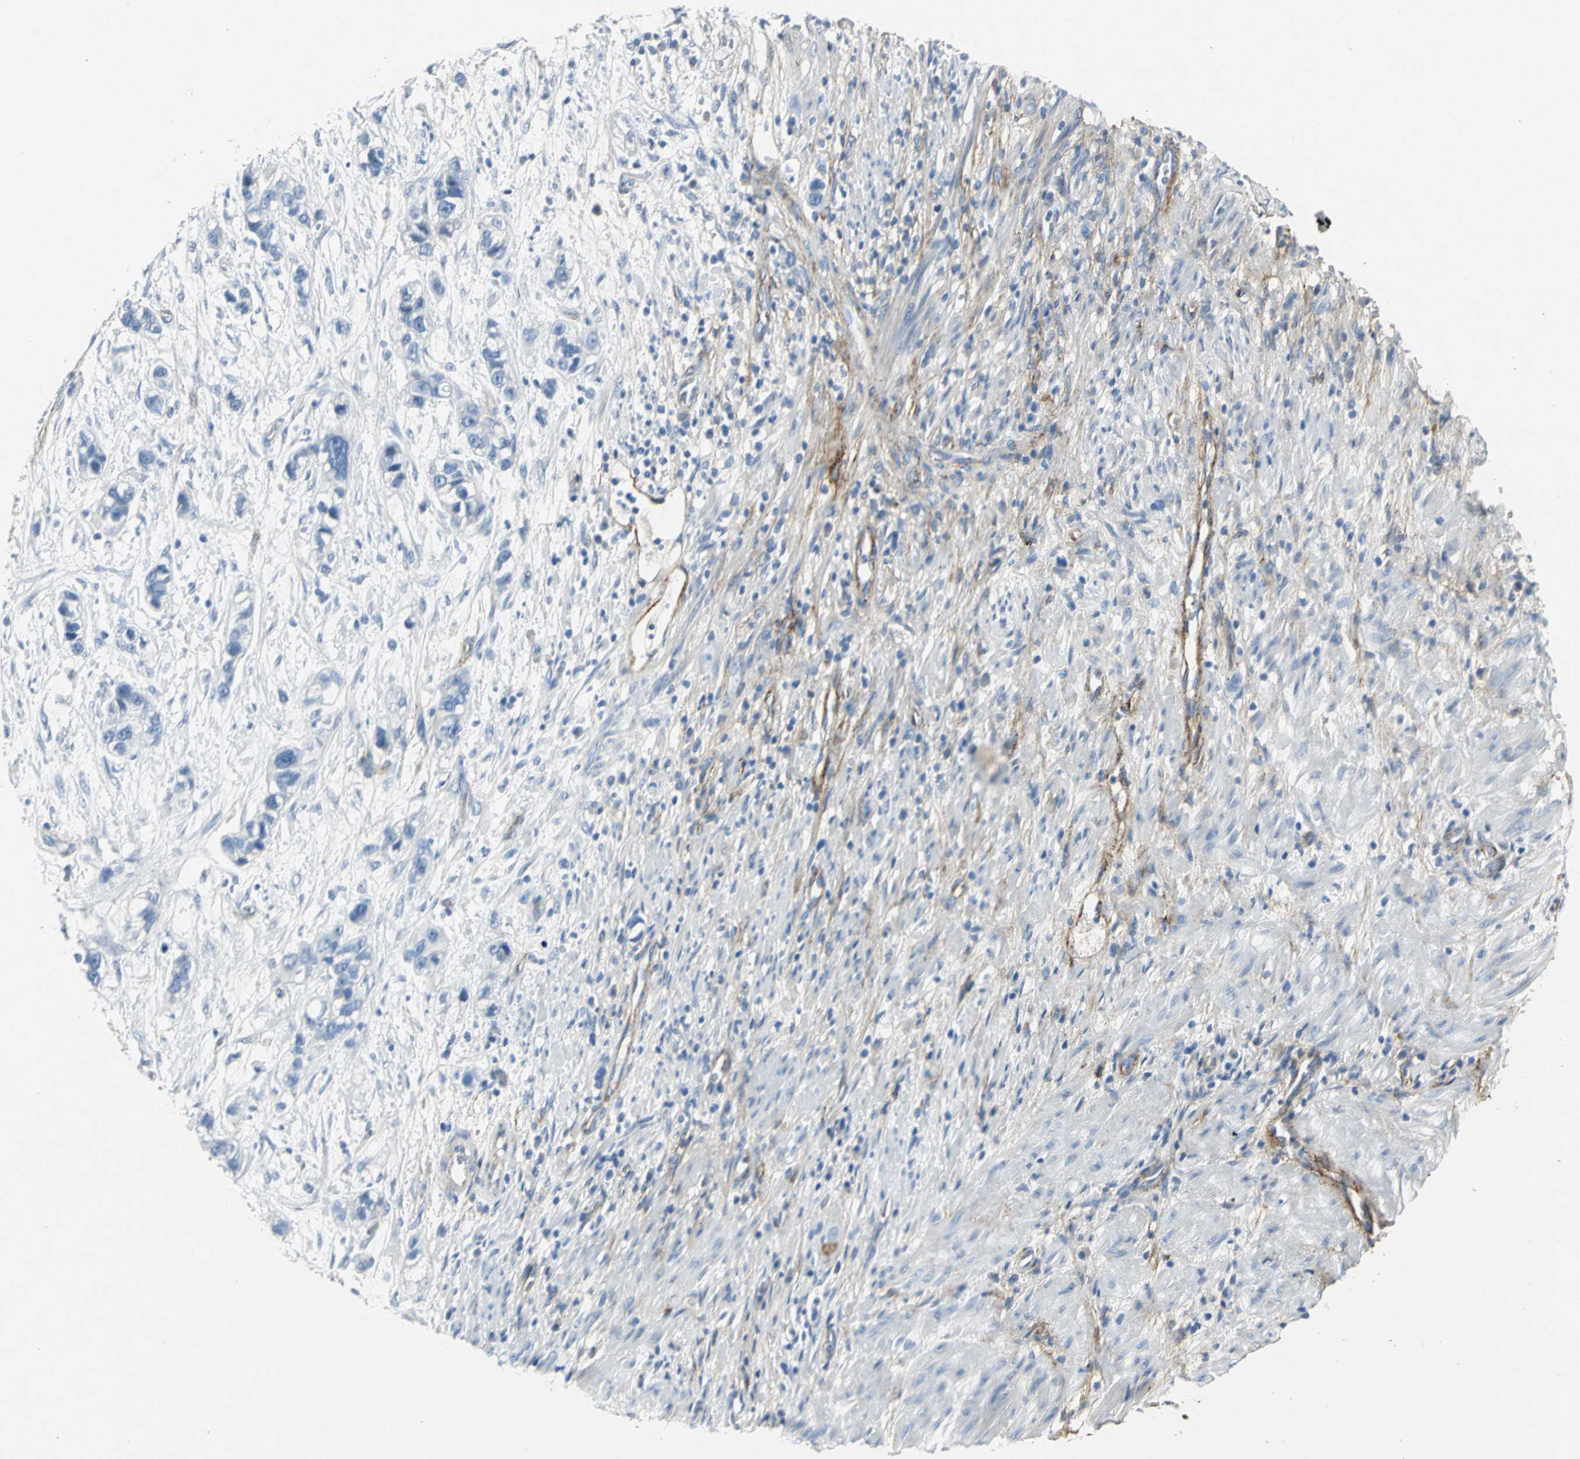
{"staining": {"intensity": "negative", "quantity": "none", "location": "none"}, "tissue": "stomach cancer", "cell_type": "Tumor cells", "image_type": "cancer", "snomed": [{"axis": "morphology", "description": "Adenocarcinoma, NOS"}, {"axis": "topography", "description": "Stomach, lower"}], "caption": "An immunohistochemistry (IHC) micrograph of stomach cancer is shown. There is no staining in tumor cells of stomach cancer. (Brightfield microscopy of DAB (3,3'-diaminobenzidine) IHC at high magnification).", "gene": "EFNB3", "patient": {"sex": "female", "age": 93}}